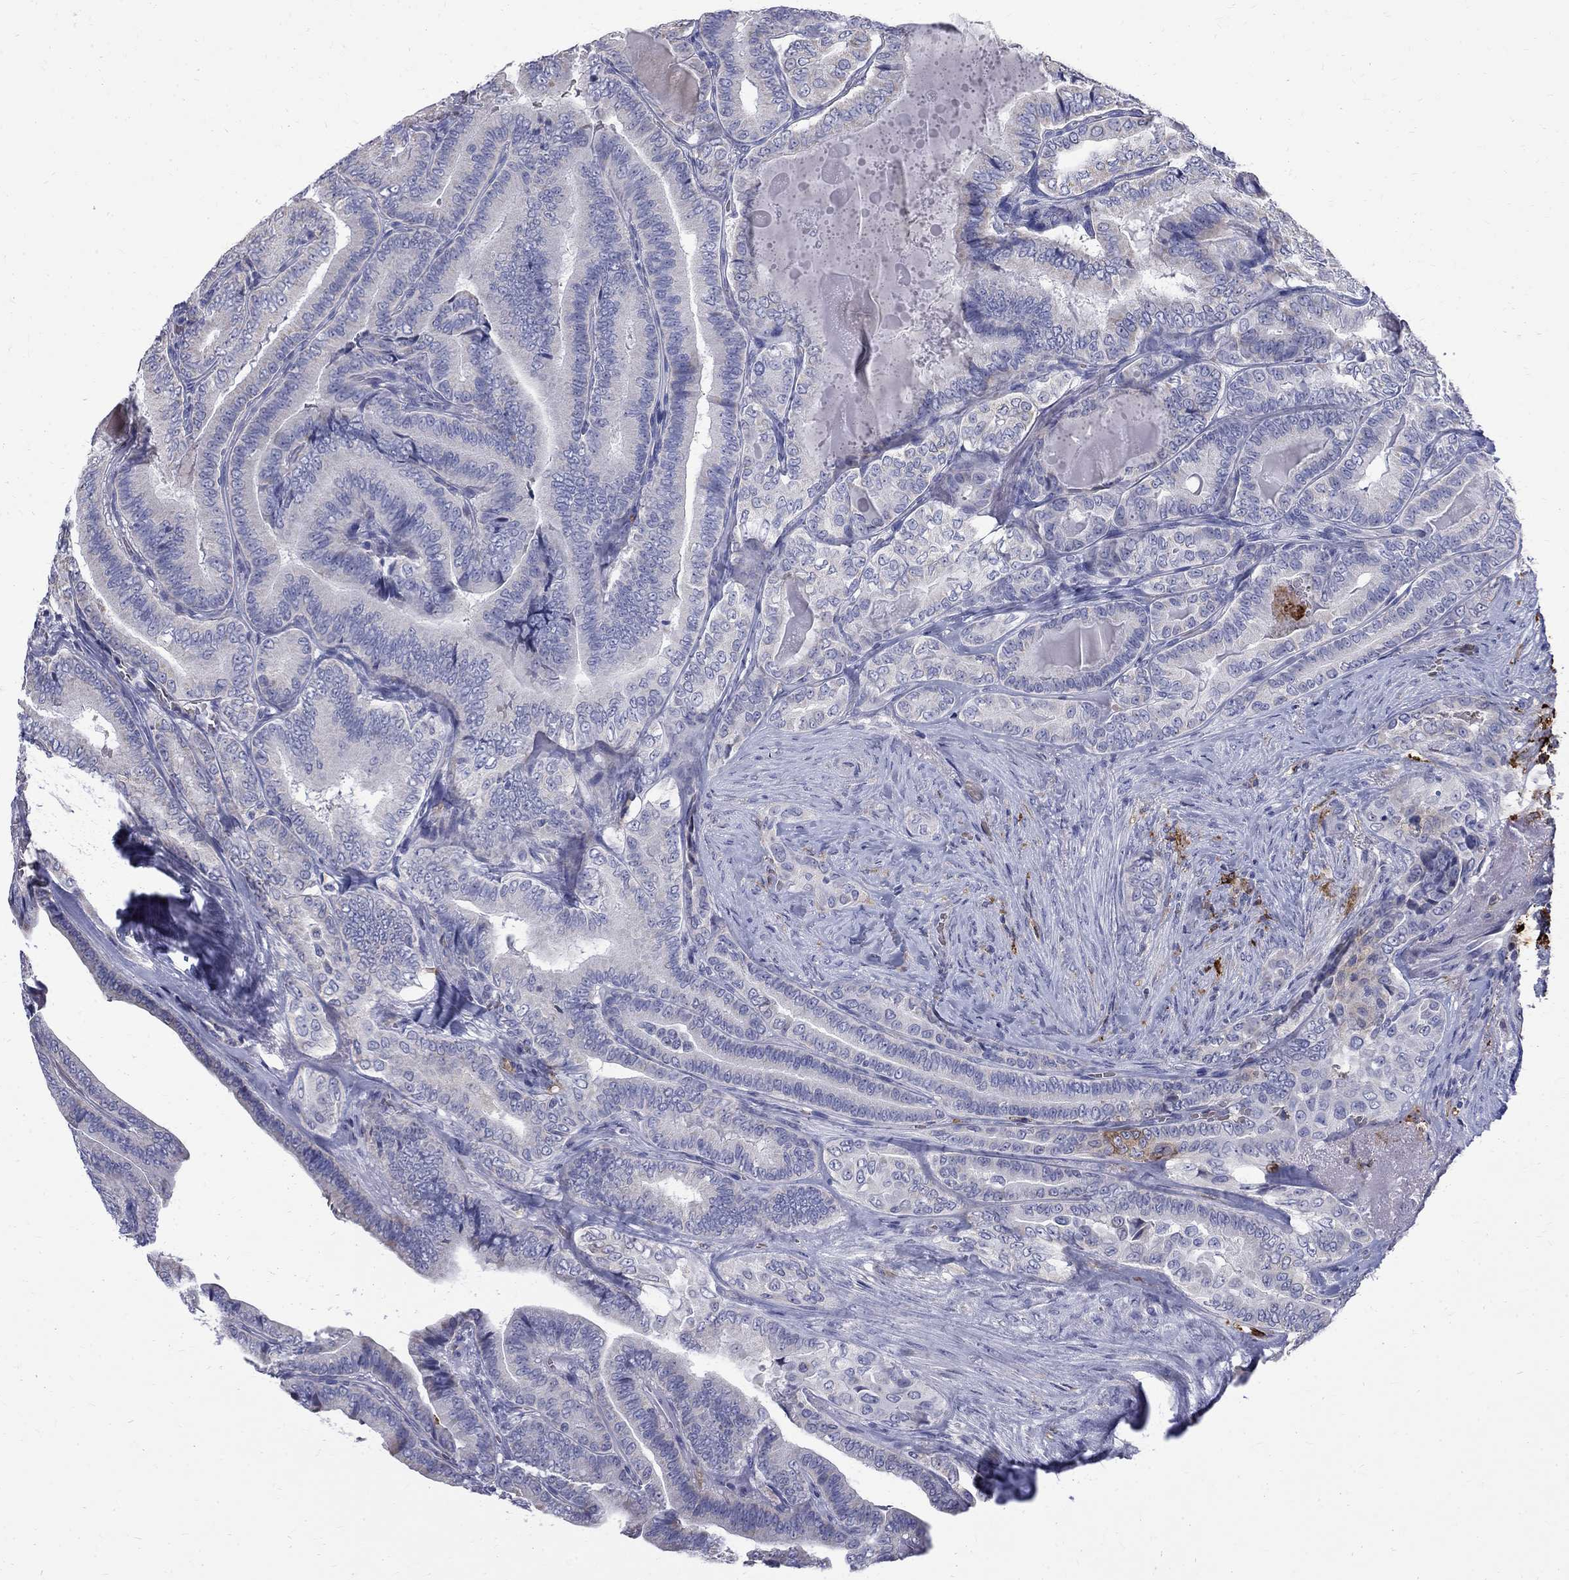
{"staining": {"intensity": "negative", "quantity": "none", "location": "none"}, "tissue": "thyroid cancer", "cell_type": "Tumor cells", "image_type": "cancer", "snomed": [{"axis": "morphology", "description": "Papillary adenocarcinoma, NOS"}, {"axis": "topography", "description": "Thyroid gland"}], "caption": "Human papillary adenocarcinoma (thyroid) stained for a protein using IHC displays no positivity in tumor cells.", "gene": "AGER", "patient": {"sex": "male", "age": 61}}